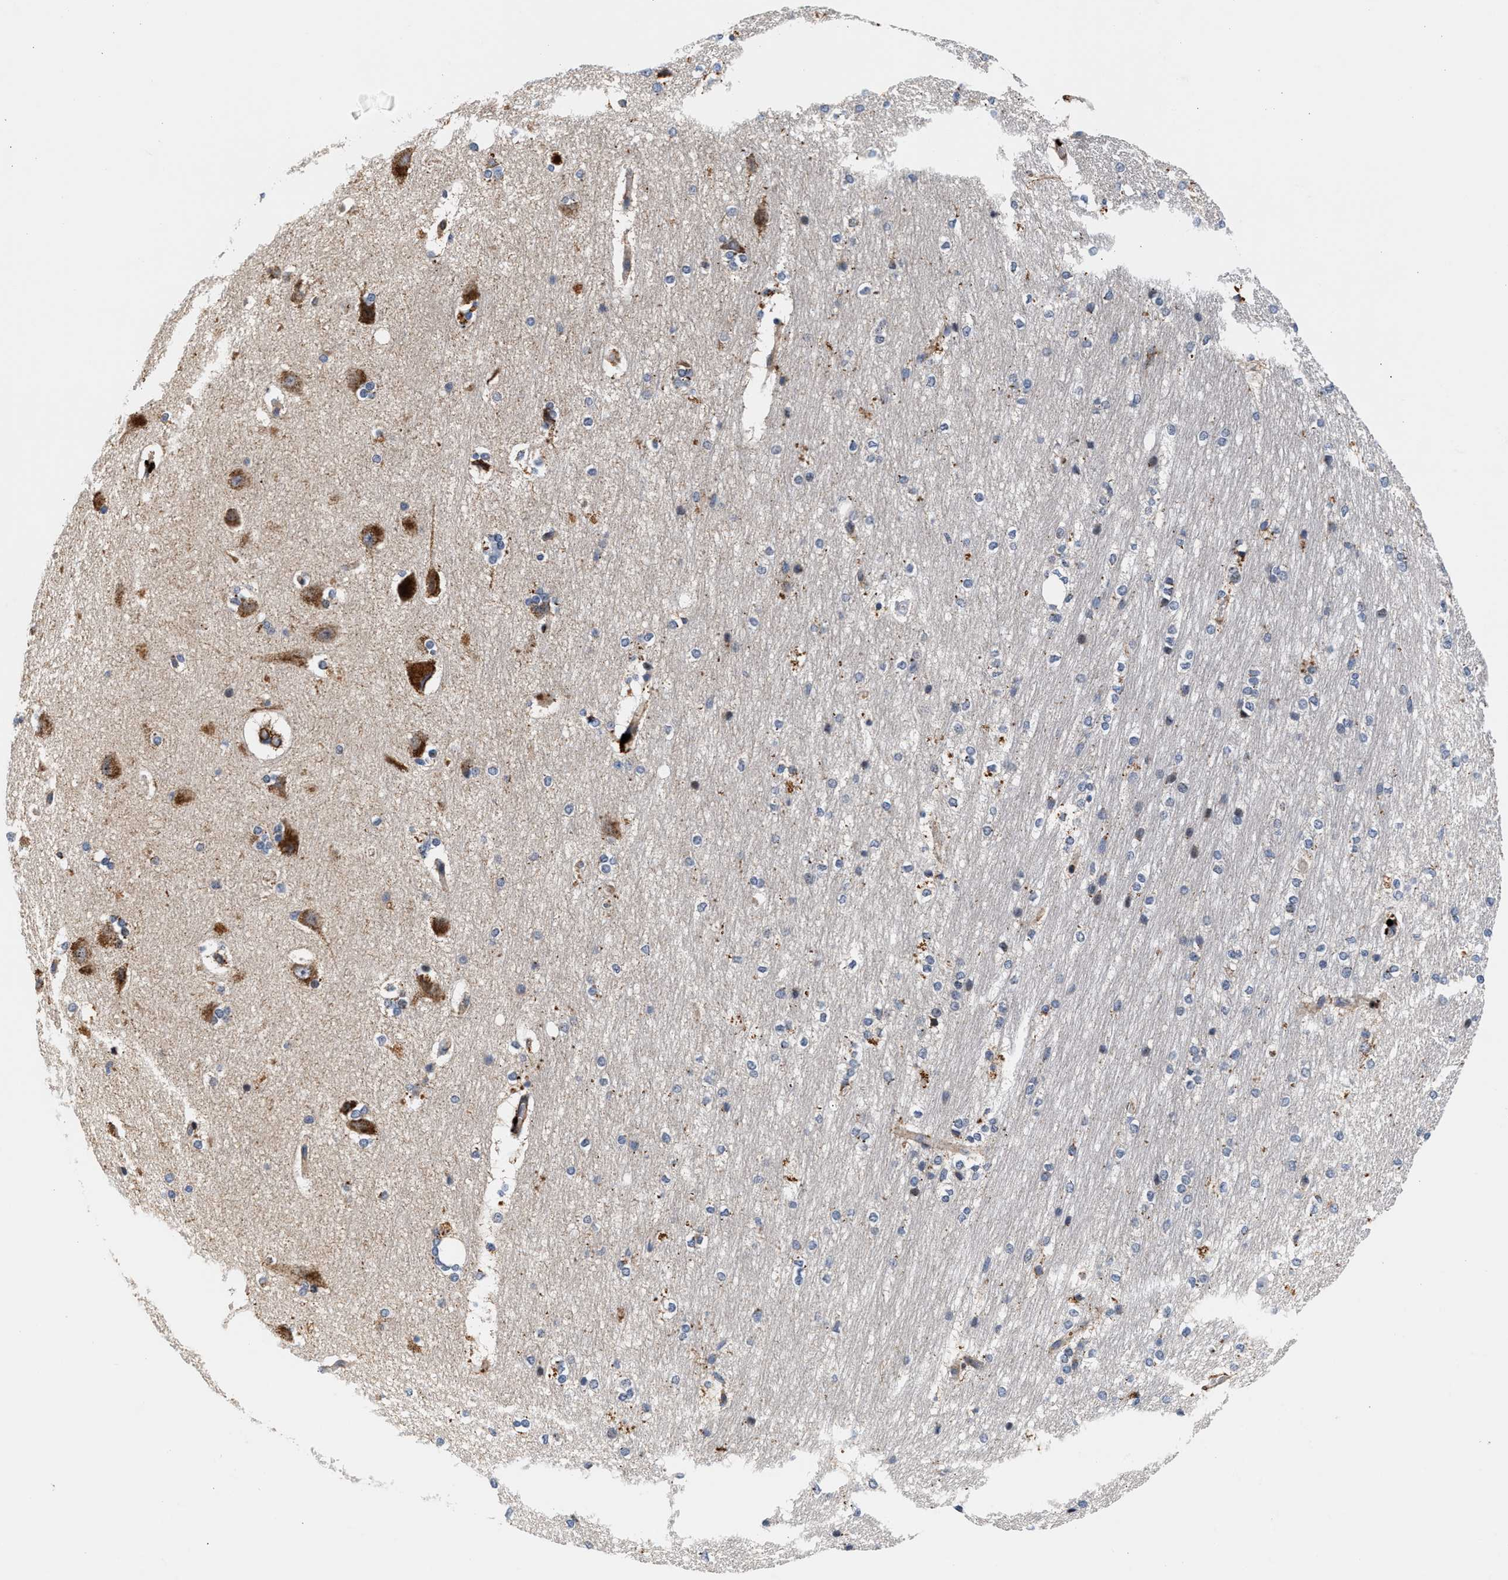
{"staining": {"intensity": "moderate", "quantity": "25%-75%", "location": "cytoplasmic/membranous"}, "tissue": "hippocampus", "cell_type": "Glial cells", "image_type": "normal", "snomed": [{"axis": "morphology", "description": "Normal tissue, NOS"}, {"axis": "topography", "description": "Hippocampus"}], "caption": "Protein staining of normal hippocampus displays moderate cytoplasmic/membranous positivity in about 25%-75% of glial cells. The protein of interest is shown in brown color, while the nuclei are stained blue.", "gene": "SGK1", "patient": {"sex": "female", "age": 19}}